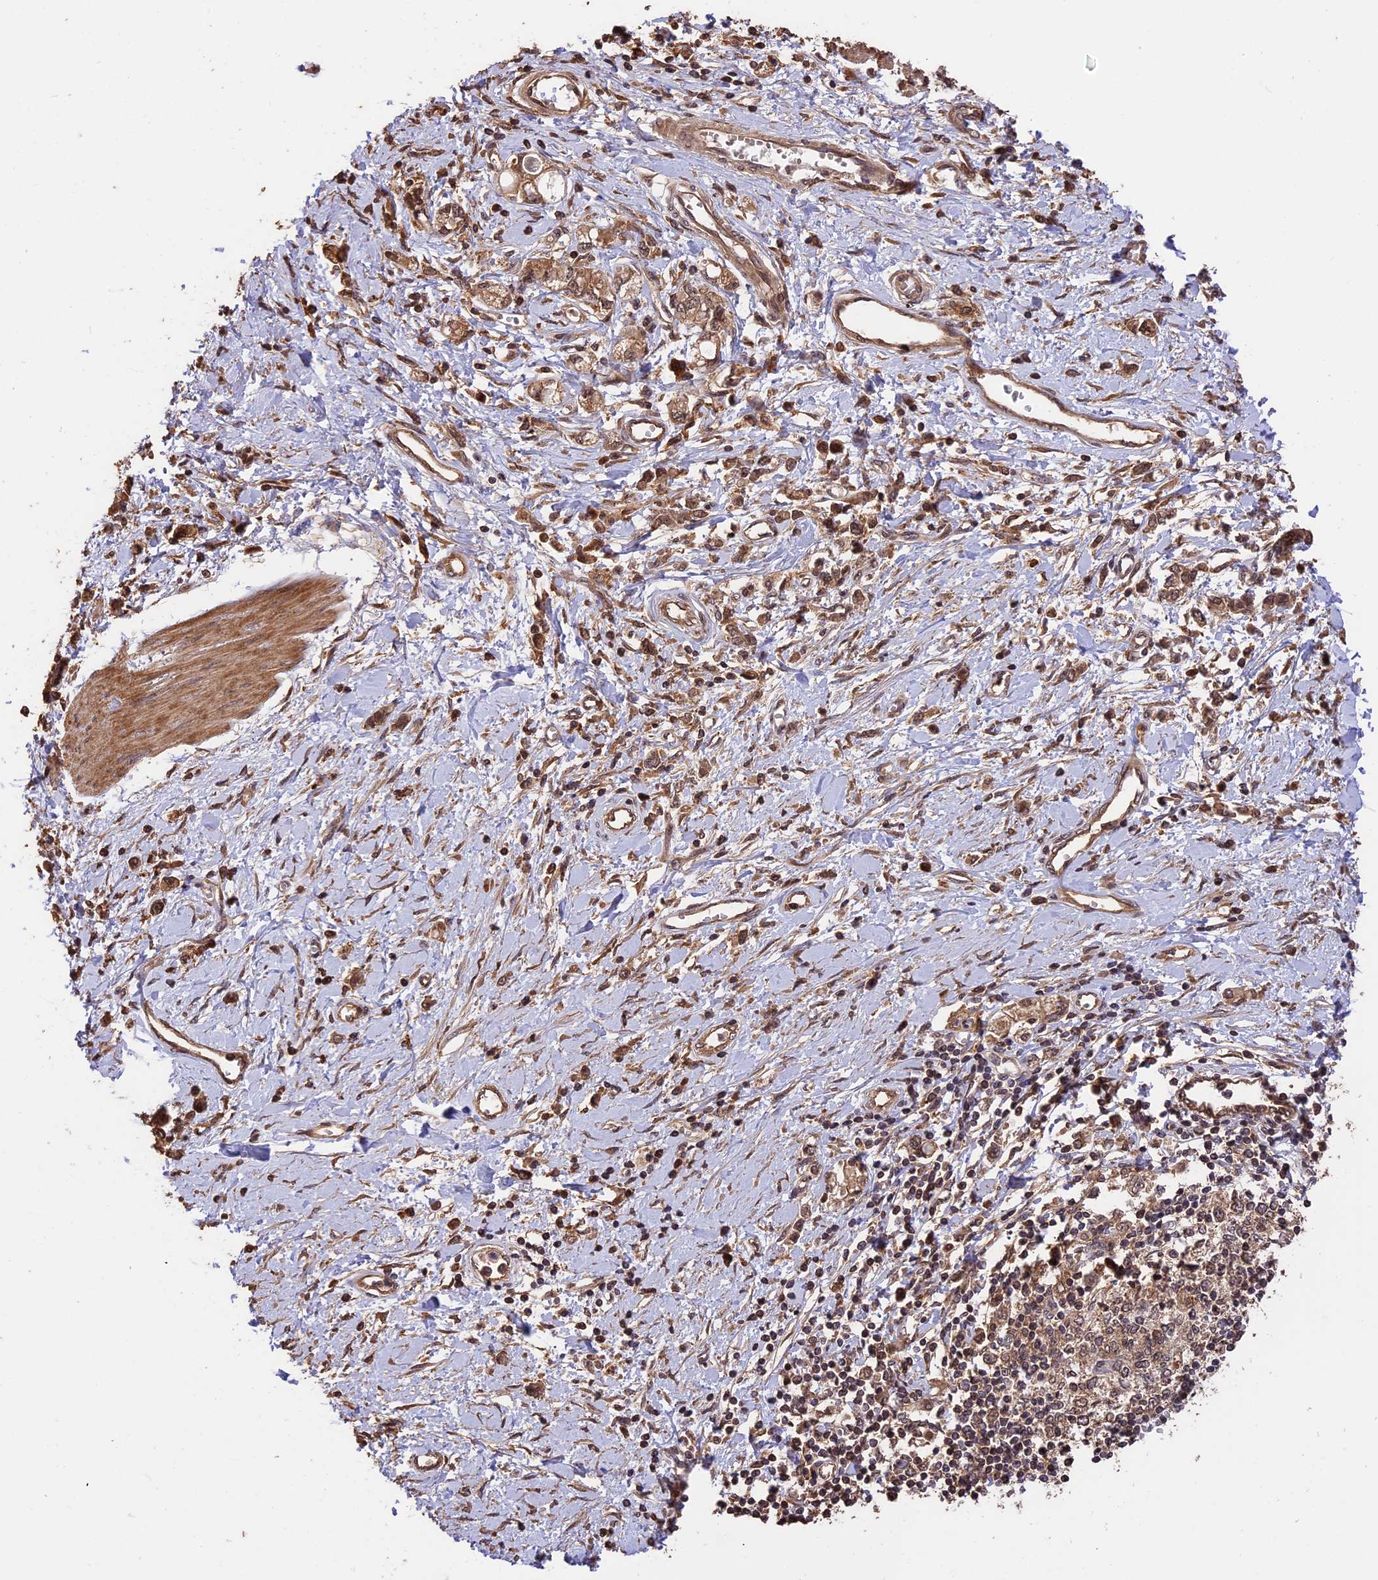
{"staining": {"intensity": "moderate", "quantity": ">75%", "location": "cytoplasmic/membranous"}, "tissue": "stomach cancer", "cell_type": "Tumor cells", "image_type": "cancer", "snomed": [{"axis": "morphology", "description": "Adenocarcinoma, NOS"}, {"axis": "topography", "description": "Stomach"}], "caption": "Immunohistochemical staining of human stomach cancer (adenocarcinoma) reveals medium levels of moderate cytoplasmic/membranous expression in about >75% of tumor cells.", "gene": "ESCO1", "patient": {"sex": "female", "age": 76}}